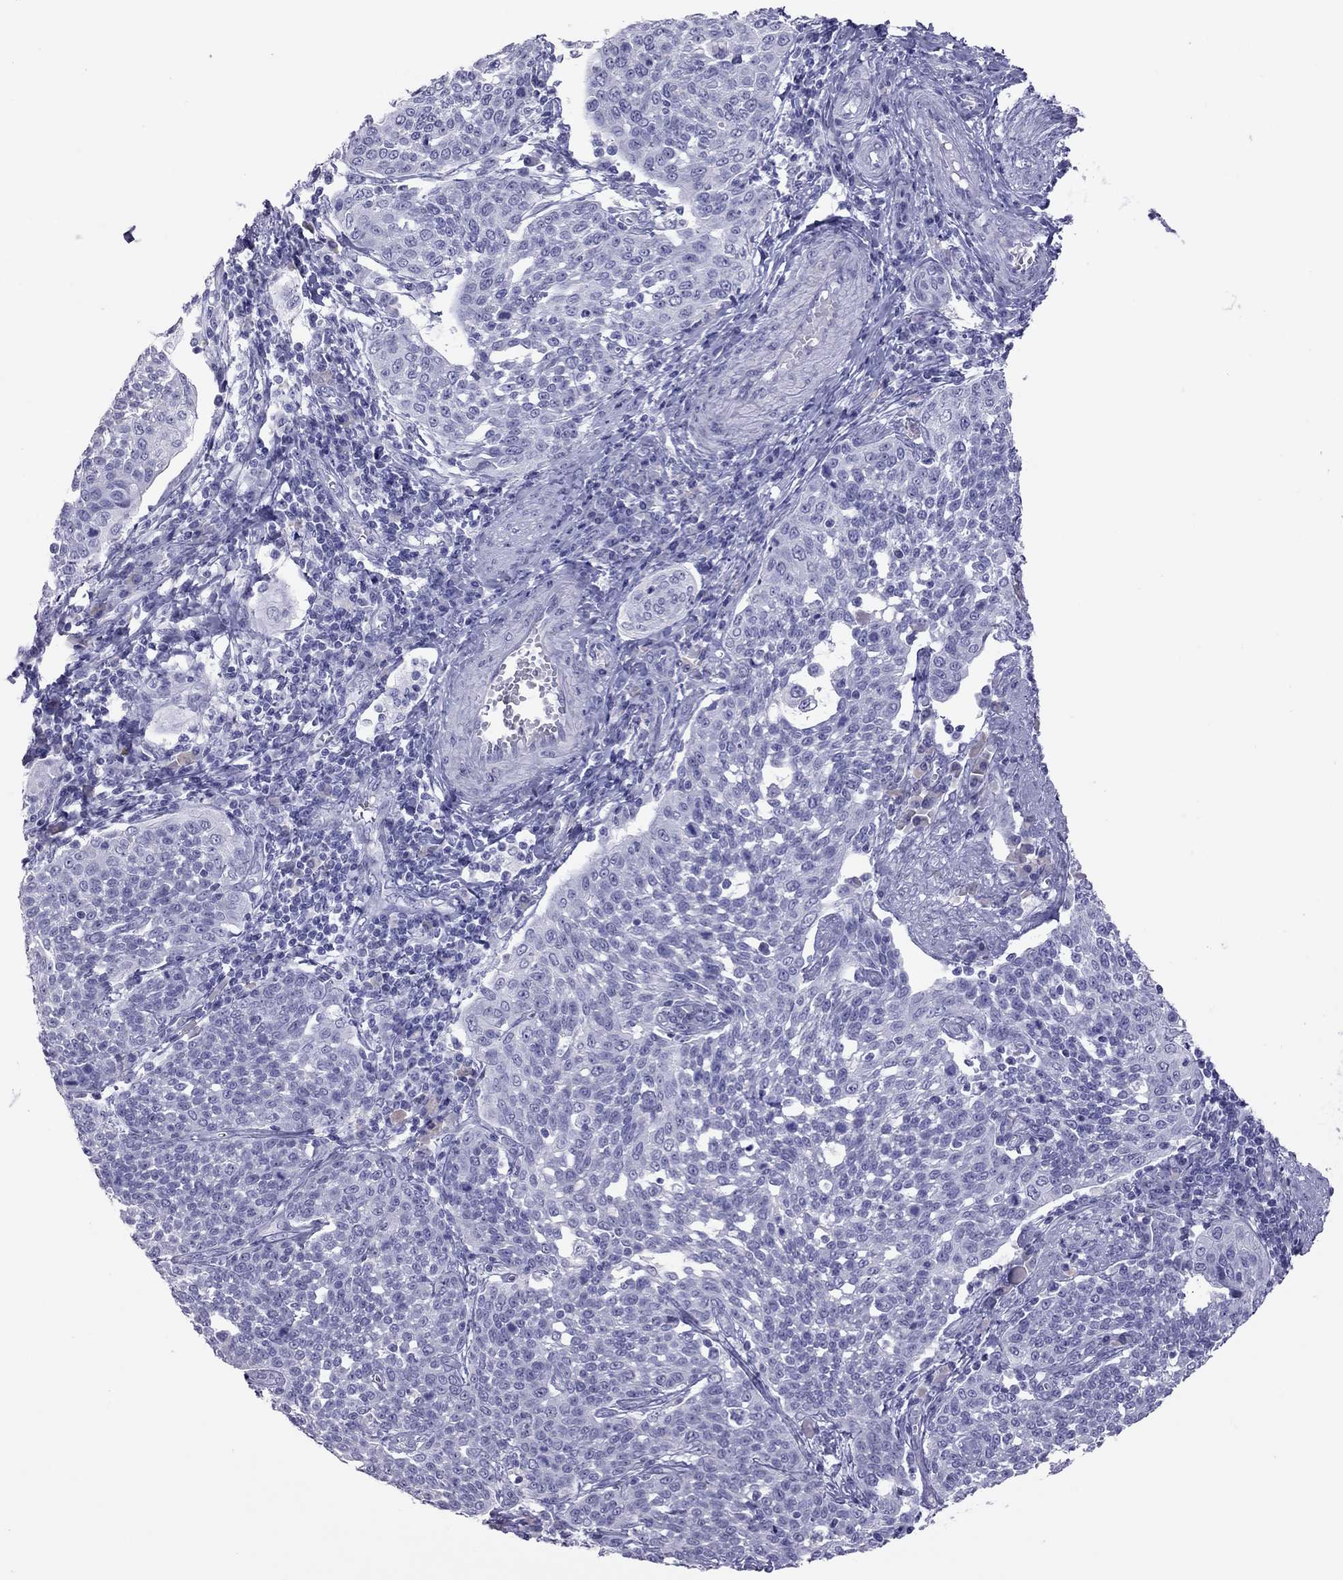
{"staining": {"intensity": "negative", "quantity": "none", "location": "none"}, "tissue": "cervical cancer", "cell_type": "Tumor cells", "image_type": "cancer", "snomed": [{"axis": "morphology", "description": "Squamous cell carcinoma, NOS"}, {"axis": "topography", "description": "Cervix"}], "caption": "Immunohistochemistry (IHC) micrograph of neoplastic tissue: human cervical cancer (squamous cell carcinoma) stained with DAB (3,3'-diaminobenzidine) shows no significant protein staining in tumor cells.", "gene": "STAG3", "patient": {"sex": "female", "age": 34}}